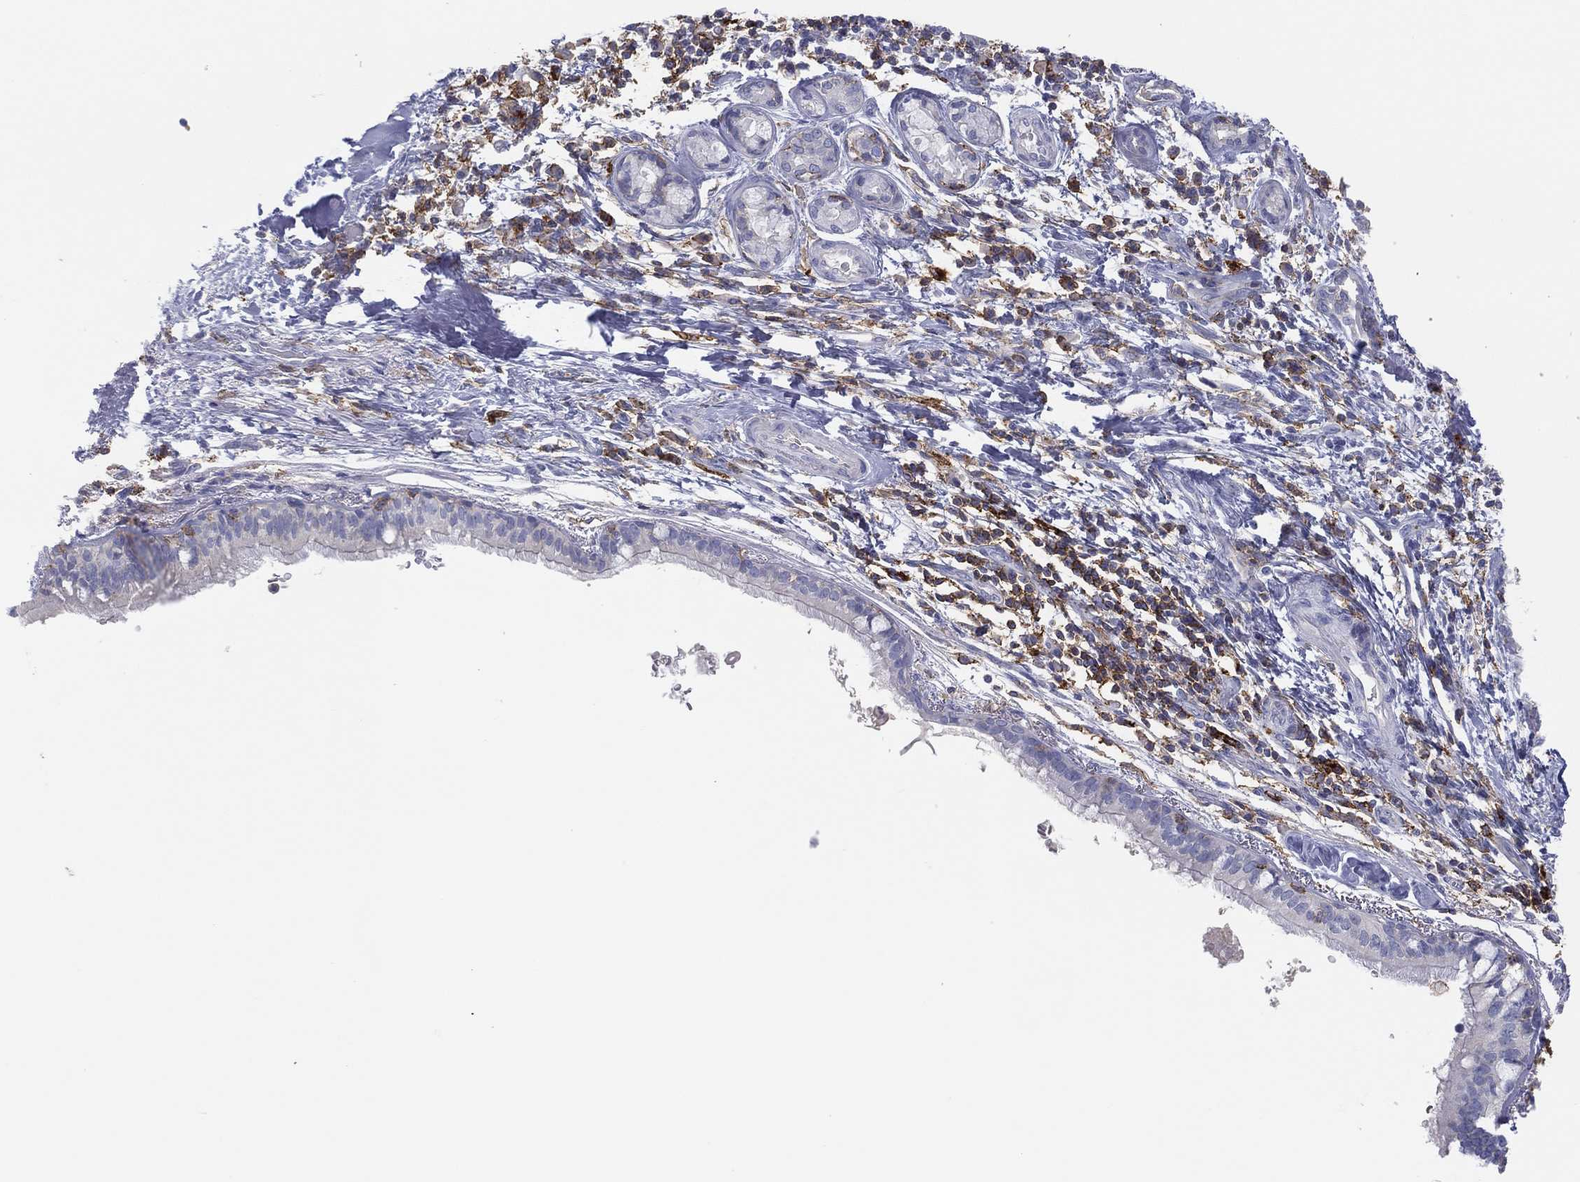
{"staining": {"intensity": "negative", "quantity": "none", "location": "none"}, "tissue": "bronchus", "cell_type": "Respiratory epithelial cells", "image_type": "normal", "snomed": [{"axis": "morphology", "description": "Normal tissue, NOS"}, {"axis": "morphology", "description": "Squamous cell carcinoma, NOS"}, {"axis": "topography", "description": "Bronchus"}, {"axis": "topography", "description": "Lung"}], "caption": "Bronchus stained for a protein using IHC demonstrates no positivity respiratory epithelial cells.", "gene": "SELPLG", "patient": {"sex": "male", "age": 69}}